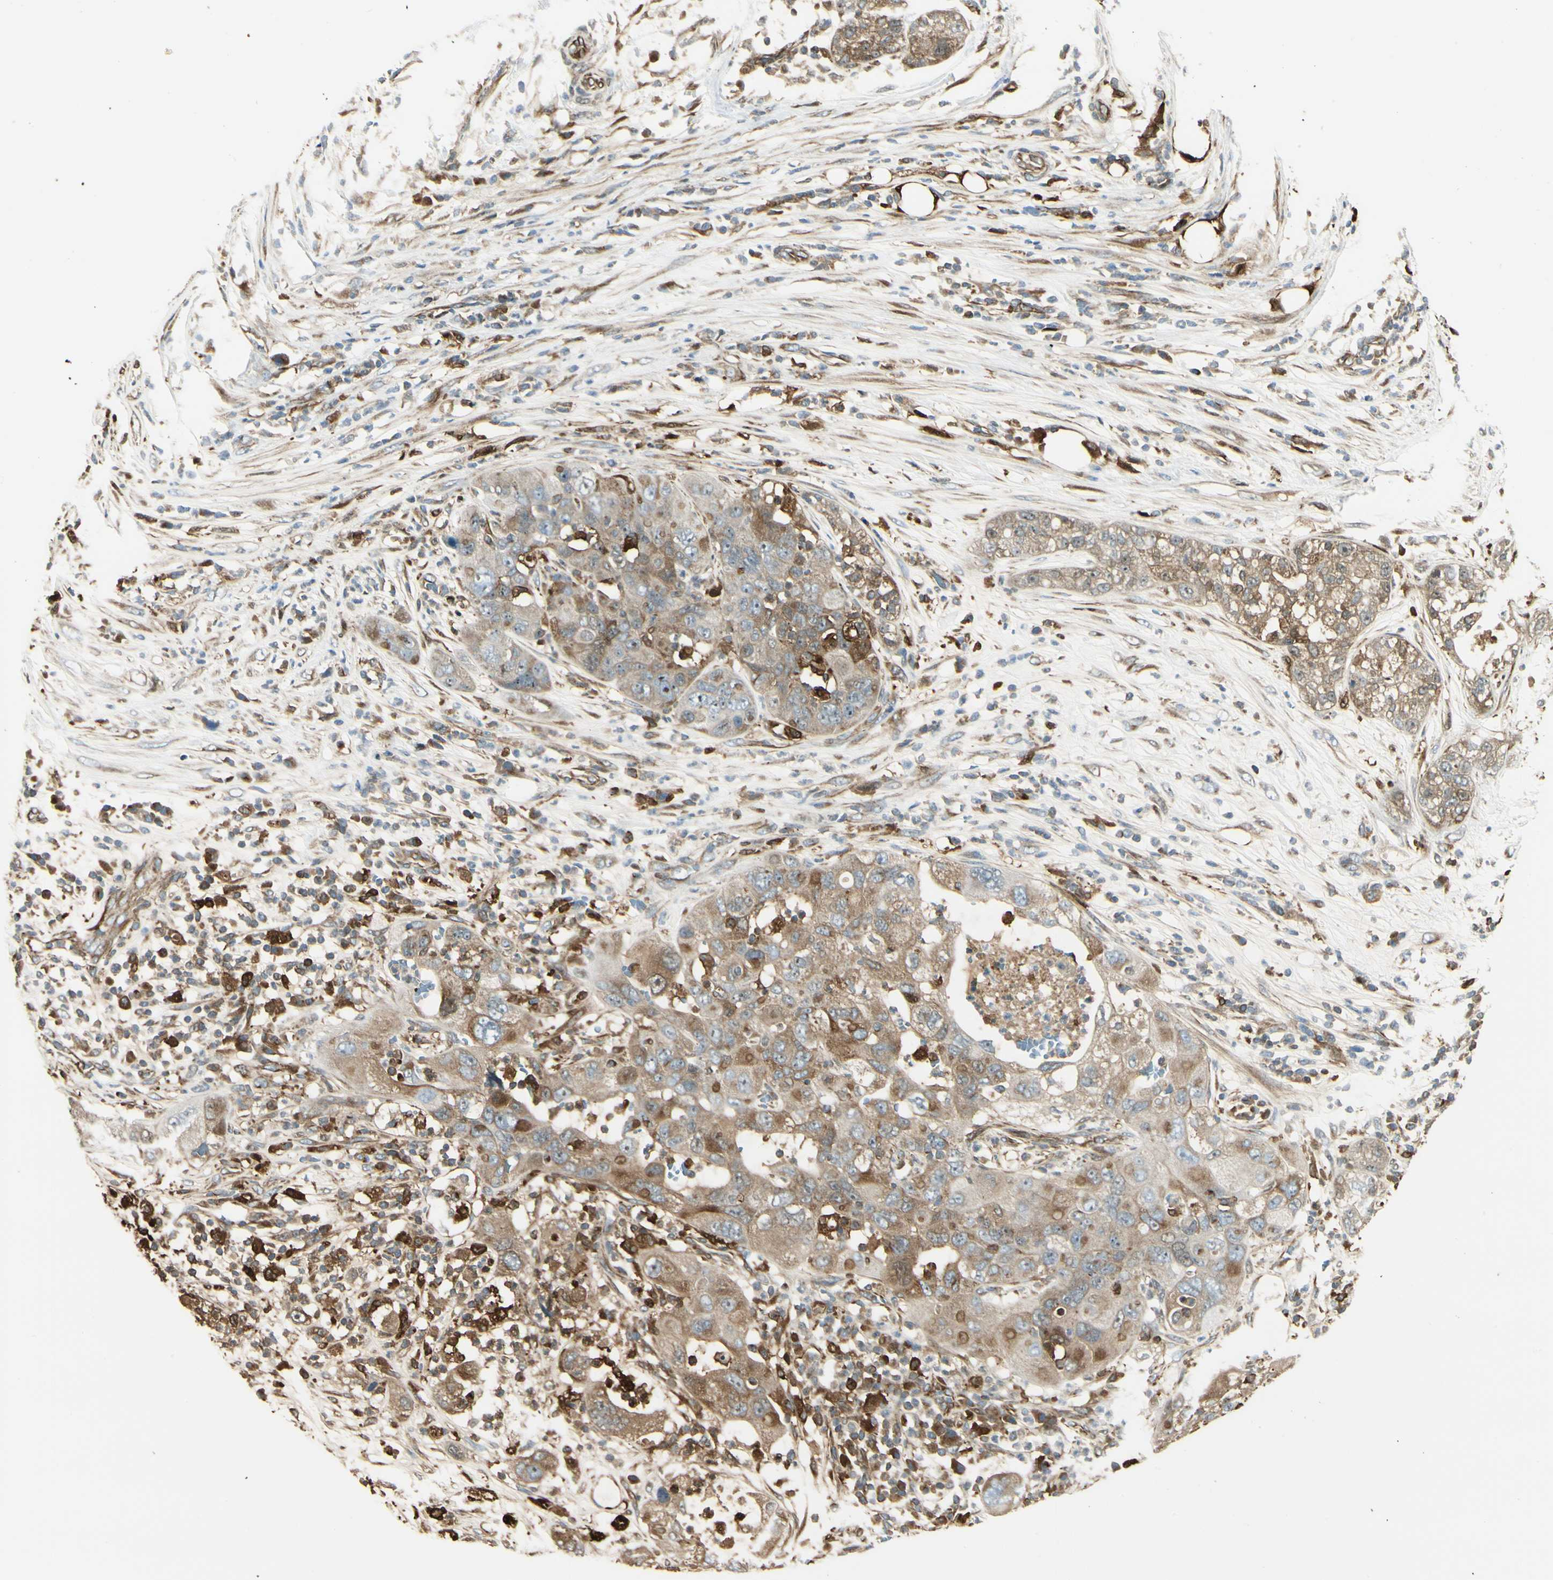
{"staining": {"intensity": "strong", "quantity": ">75%", "location": "cytoplasmic/membranous,nuclear"}, "tissue": "pancreatic cancer", "cell_type": "Tumor cells", "image_type": "cancer", "snomed": [{"axis": "morphology", "description": "Adenocarcinoma, NOS"}, {"axis": "topography", "description": "Pancreas"}], "caption": "This is an image of immunohistochemistry (IHC) staining of adenocarcinoma (pancreatic), which shows strong expression in the cytoplasmic/membranous and nuclear of tumor cells.", "gene": "FTH1", "patient": {"sex": "female", "age": 78}}